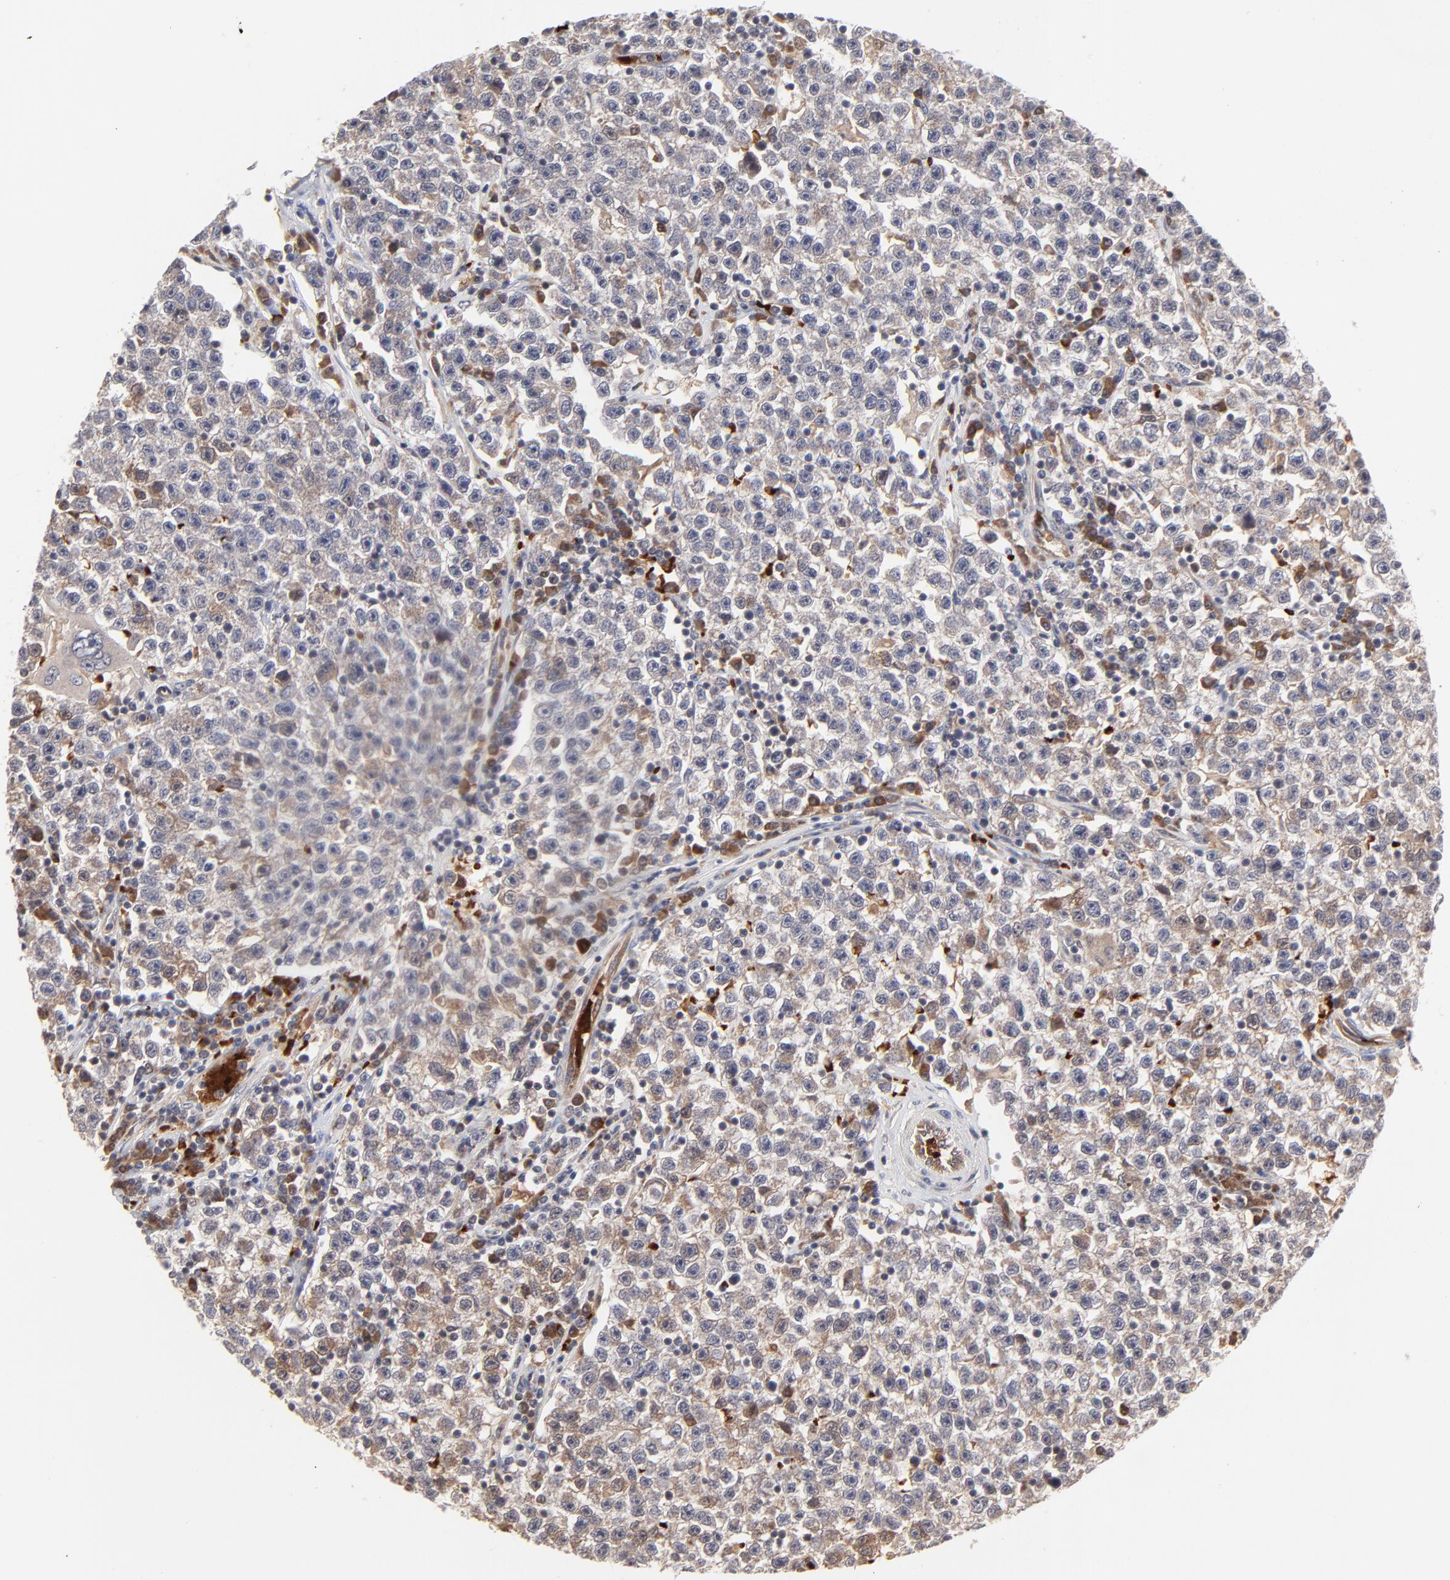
{"staining": {"intensity": "weak", "quantity": "25%-75%", "location": "cytoplasmic/membranous"}, "tissue": "testis cancer", "cell_type": "Tumor cells", "image_type": "cancer", "snomed": [{"axis": "morphology", "description": "Seminoma, NOS"}, {"axis": "topography", "description": "Testis"}], "caption": "Immunohistochemistry image of neoplastic tissue: testis cancer stained using immunohistochemistry (IHC) demonstrates low levels of weak protein expression localized specifically in the cytoplasmic/membranous of tumor cells, appearing as a cytoplasmic/membranous brown color.", "gene": "CASP10", "patient": {"sex": "male", "age": 22}}